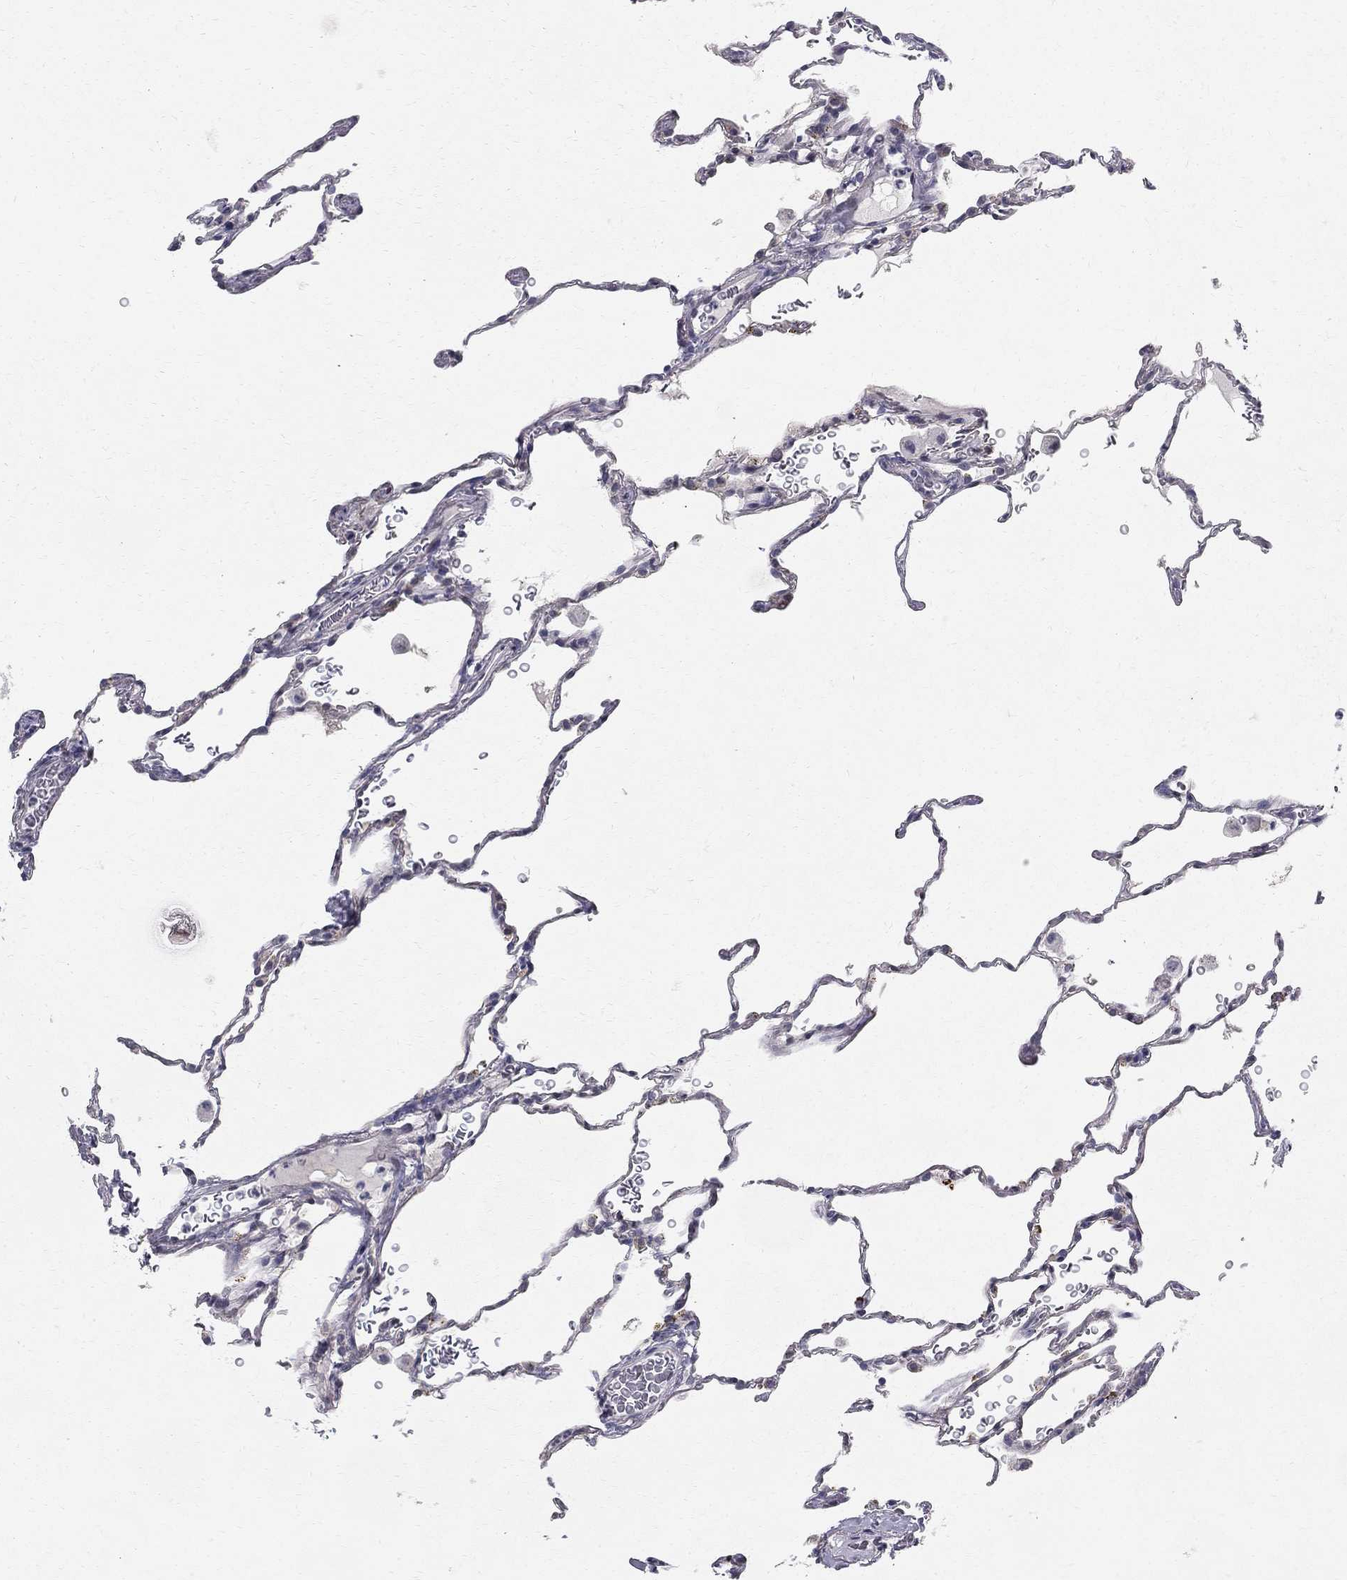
{"staining": {"intensity": "negative", "quantity": "none", "location": "none"}, "tissue": "lung", "cell_type": "Alveolar cells", "image_type": "normal", "snomed": [{"axis": "morphology", "description": "Normal tissue, NOS"}, {"axis": "morphology", "description": "Adenocarcinoma, metastatic, NOS"}, {"axis": "topography", "description": "Lung"}], "caption": "High magnification brightfield microscopy of normal lung stained with DAB (3,3'-diaminobenzidine) (brown) and counterstained with hematoxylin (blue): alveolar cells show no significant positivity.", "gene": "CLIC6", "patient": {"sex": "male", "age": 45}}